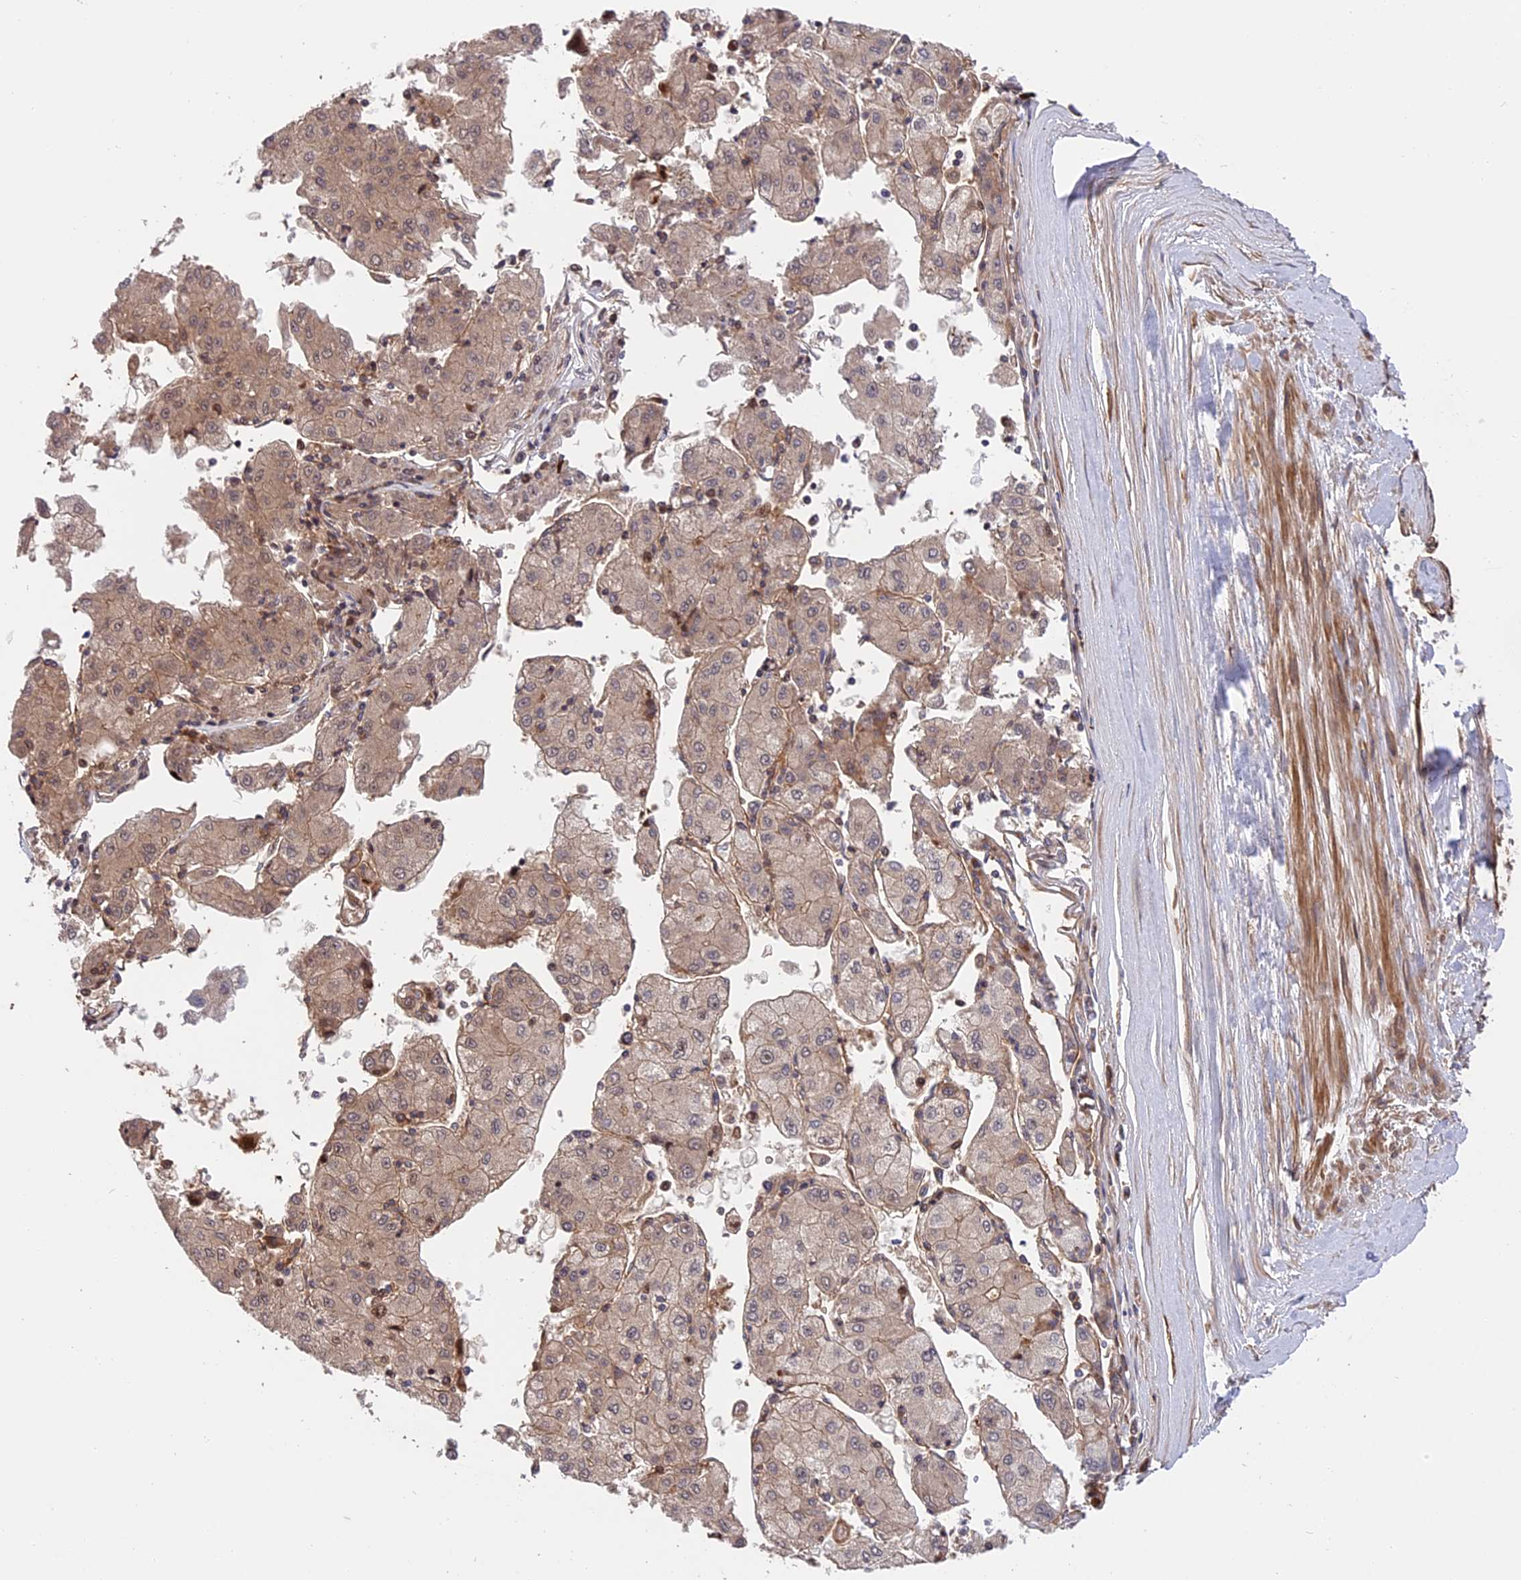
{"staining": {"intensity": "weak", "quantity": ">75%", "location": "cytoplasmic/membranous"}, "tissue": "liver cancer", "cell_type": "Tumor cells", "image_type": "cancer", "snomed": [{"axis": "morphology", "description": "Carcinoma, Hepatocellular, NOS"}, {"axis": "topography", "description": "Liver"}], "caption": "Tumor cells show low levels of weak cytoplasmic/membranous staining in approximately >75% of cells in hepatocellular carcinoma (liver).", "gene": "MFSD2A", "patient": {"sex": "male", "age": 72}}